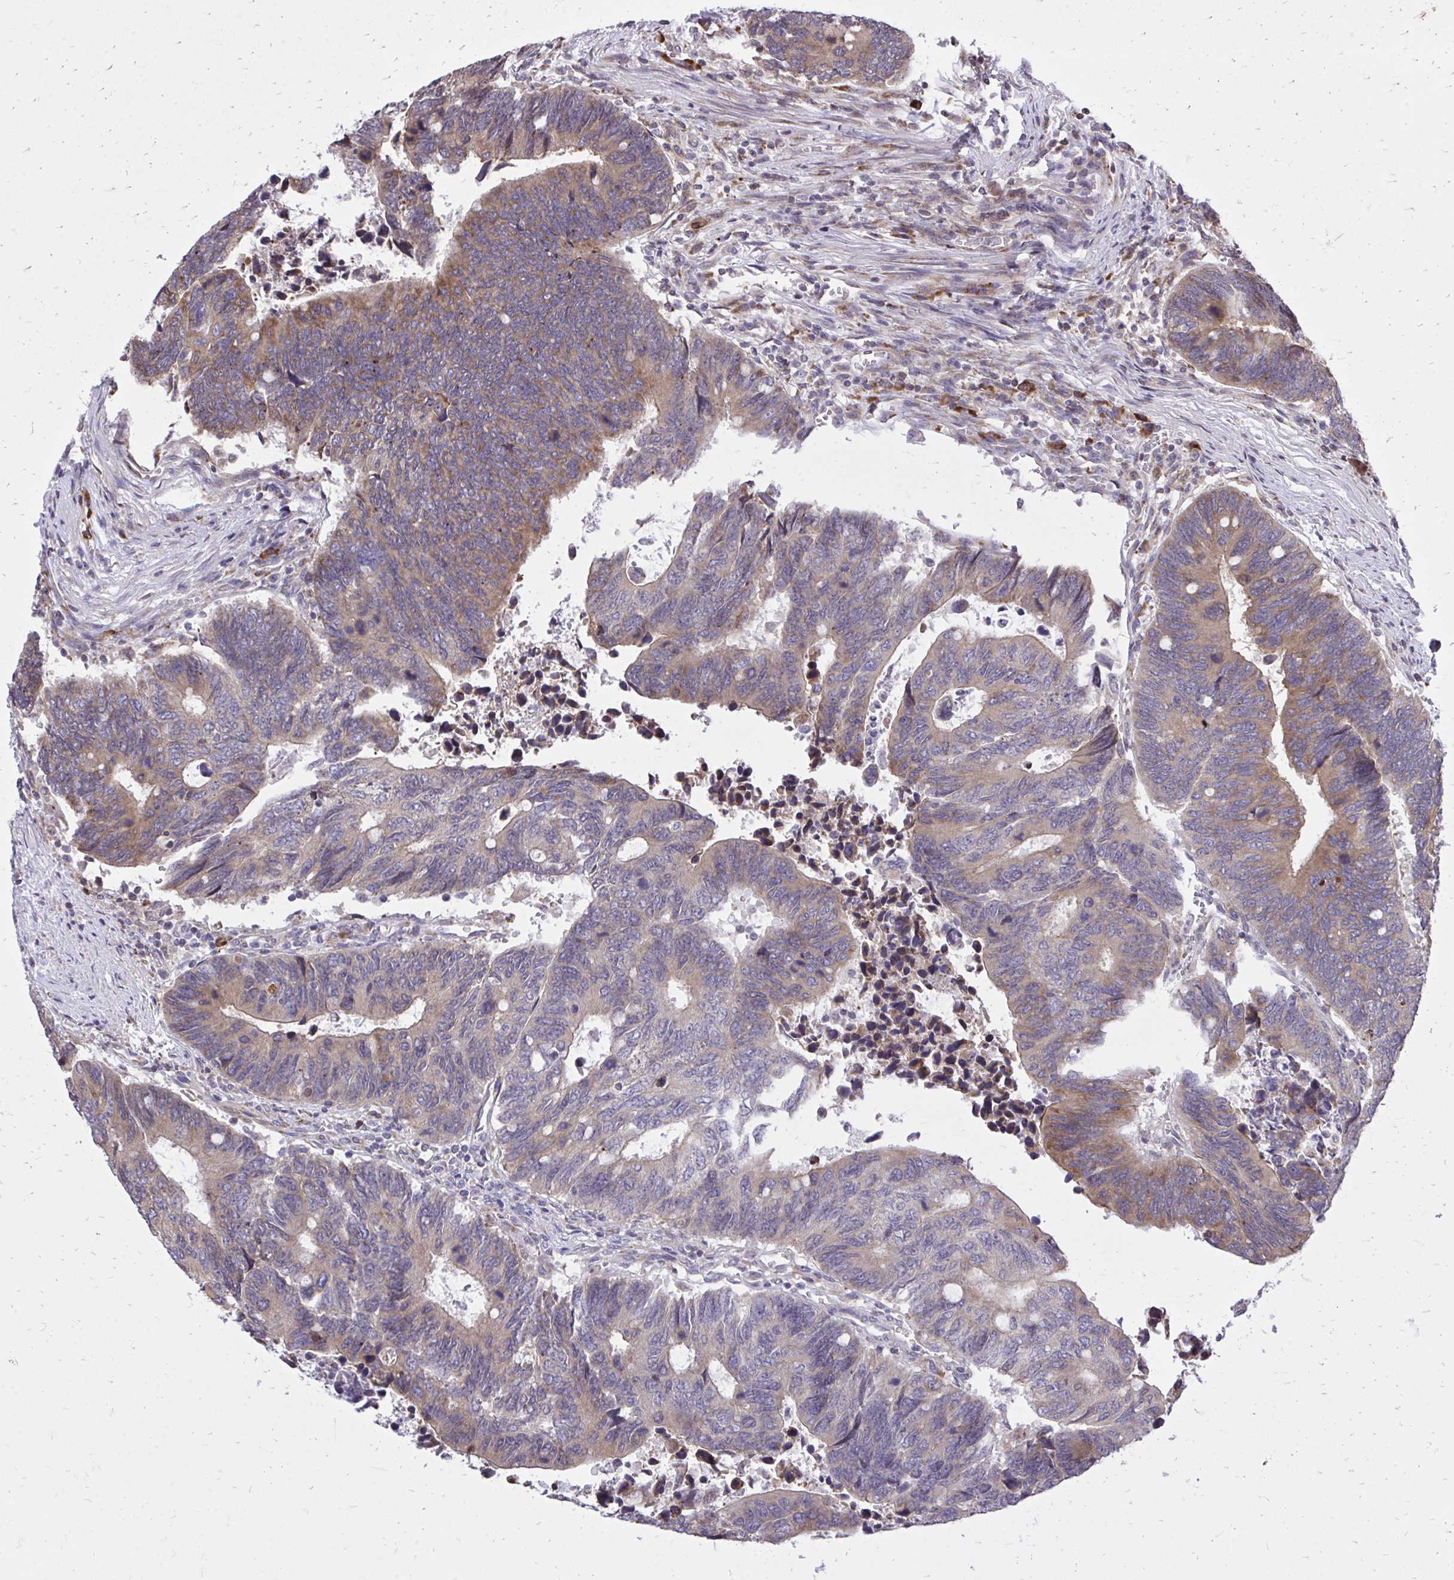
{"staining": {"intensity": "moderate", "quantity": "25%-75%", "location": "cytoplasmic/membranous"}, "tissue": "colorectal cancer", "cell_type": "Tumor cells", "image_type": "cancer", "snomed": [{"axis": "morphology", "description": "Adenocarcinoma, NOS"}, {"axis": "topography", "description": "Colon"}], "caption": "Immunohistochemistry image of adenocarcinoma (colorectal) stained for a protein (brown), which reveals medium levels of moderate cytoplasmic/membranous positivity in approximately 25%-75% of tumor cells.", "gene": "METTL9", "patient": {"sex": "male", "age": 87}}